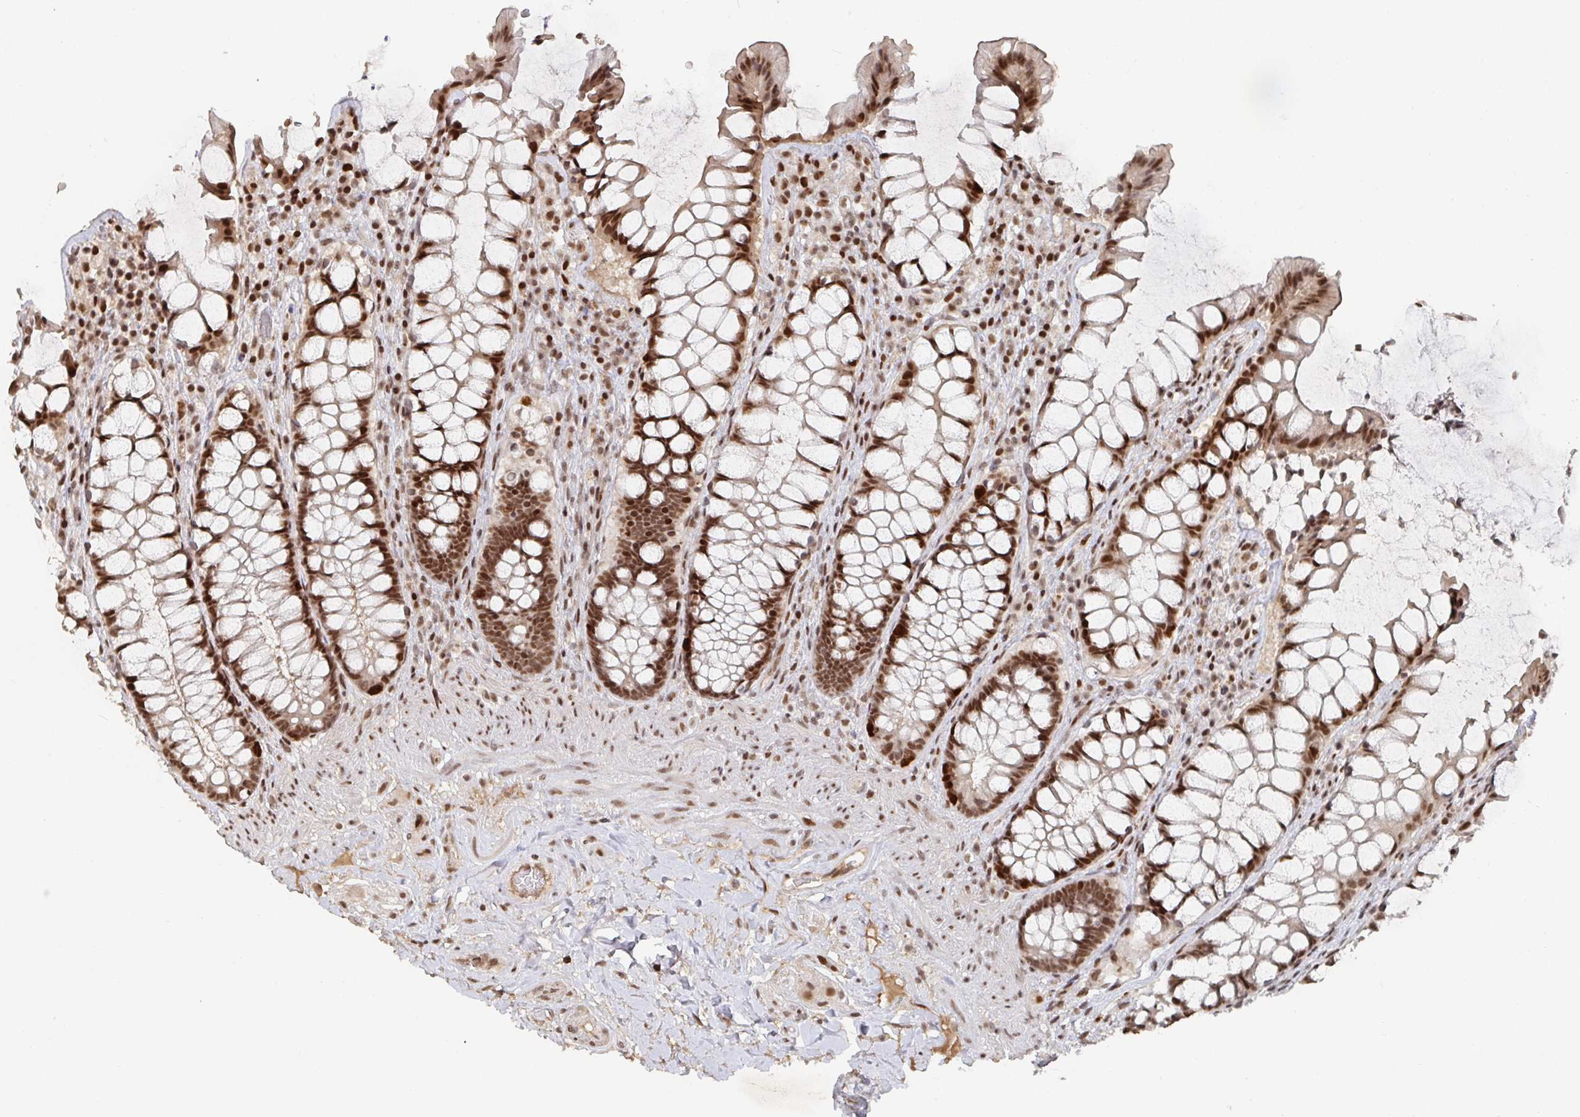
{"staining": {"intensity": "strong", "quantity": ">75%", "location": "nuclear"}, "tissue": "rectum", "cell_type": "Glandular cells", "image_type": "normal", "snomed": [{"axis": "morphology", "description": "Normal tissue, NOS"}, {"axis": "topography", "description": "Rectum"}], "caption": "A brown stain highlights strong nuclear staining of a protein in glandular cells of benign human rectum. Immunohistochemistry (ihc) stains the protein of interest in brown and the nuclei are stained blue.", "gene": "ZDHHC12", "patient": {"sex": "female", "age": 58}}